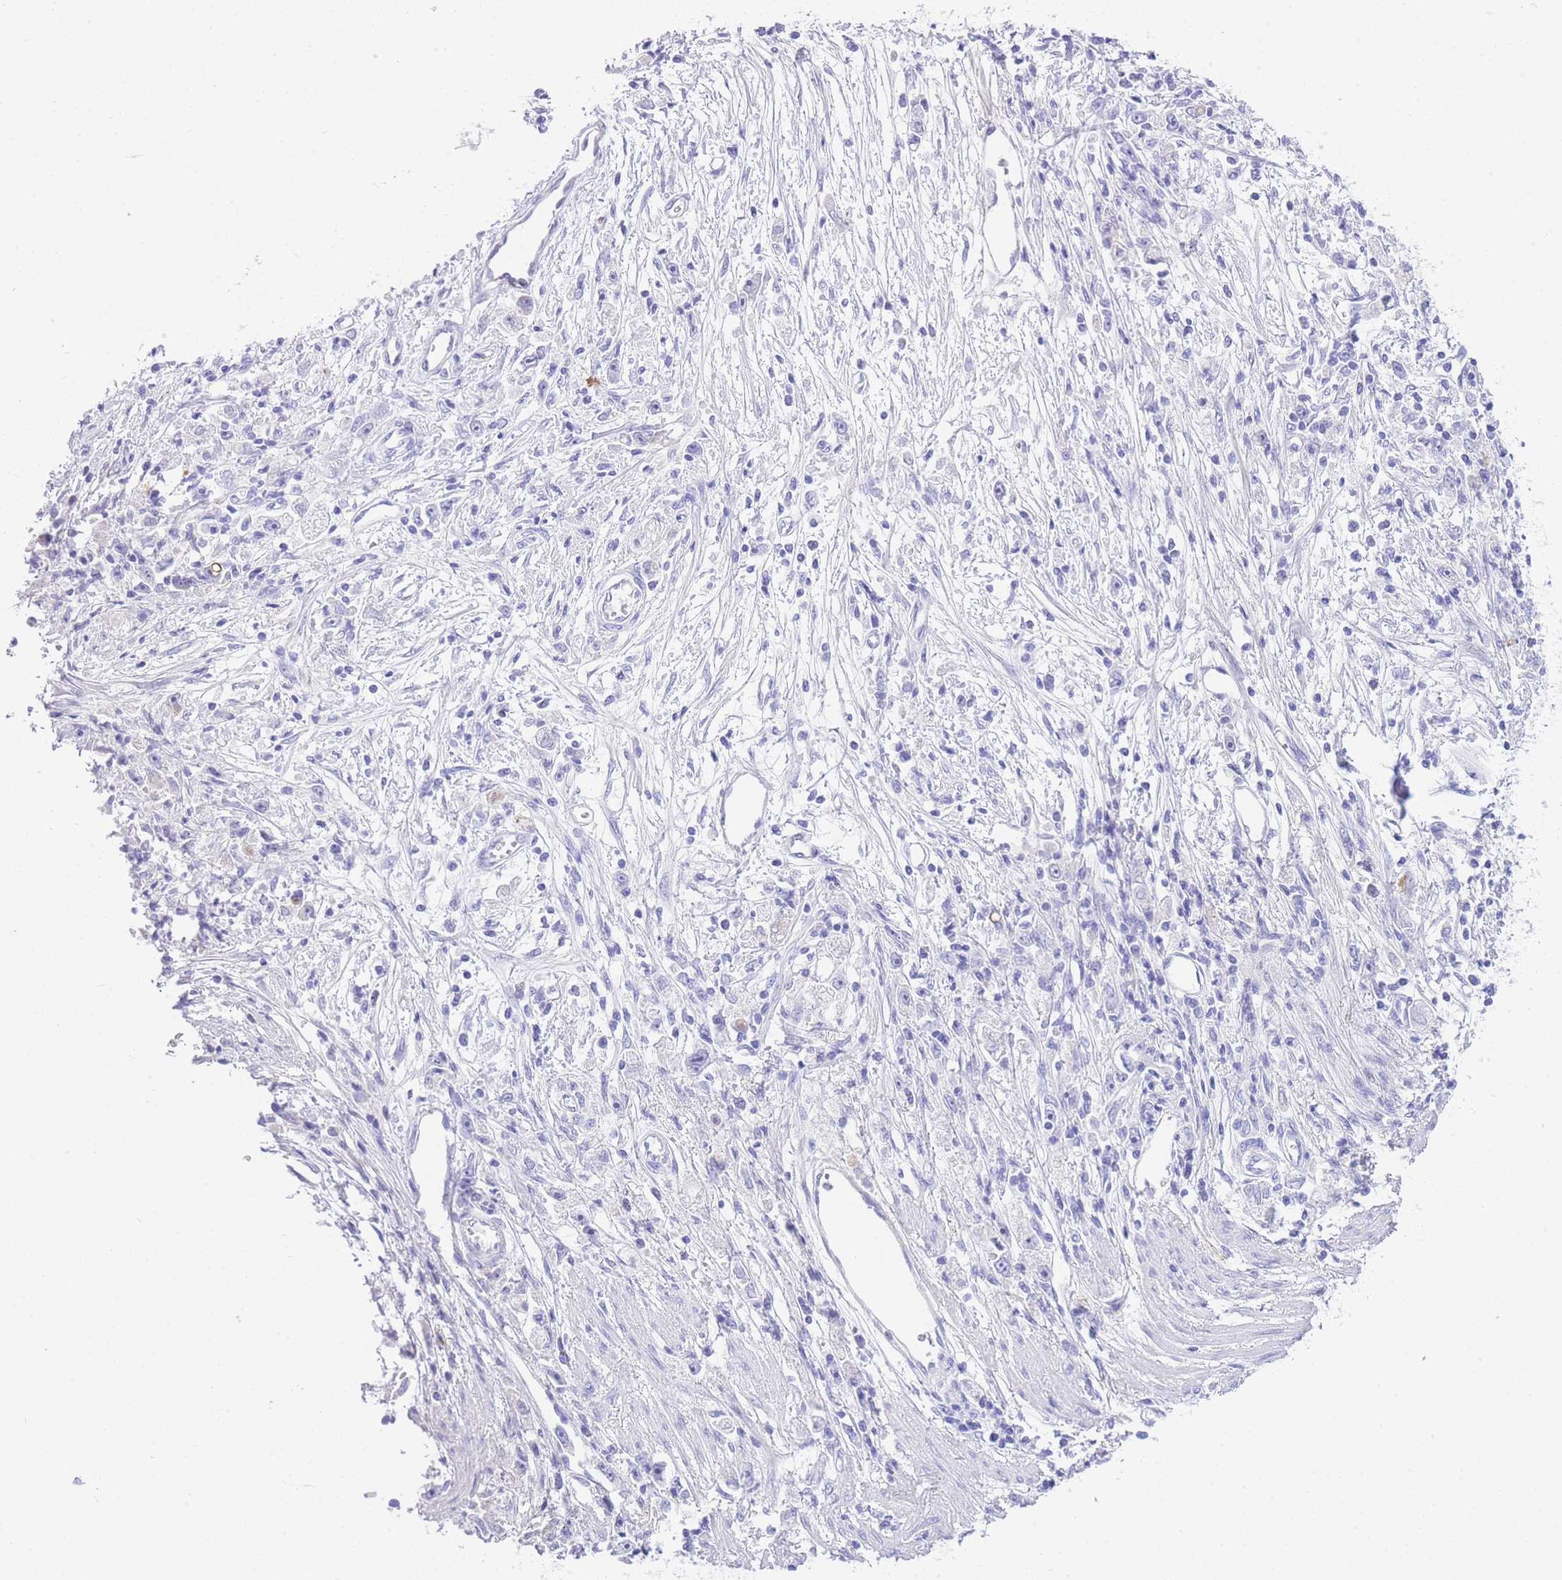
{"staining": {"intensity": "negative", "quantity": "none", "location": "none"}, "tissue": "stomach cancer", "cell_type": "Tumor cells", "image_type": "cancer", "snomed": [{"axis": "morphology", "description": "Adenocarcinoma, NOS"}, {"axis": "topography", "description": "Stomach"}], "caption": "Immunohistochemical staining of stomach adenocarcinoma shows no significant expression in tumor cells.", "gene": "TIFAB", "patient": {"sex": "female", "age": 59}}